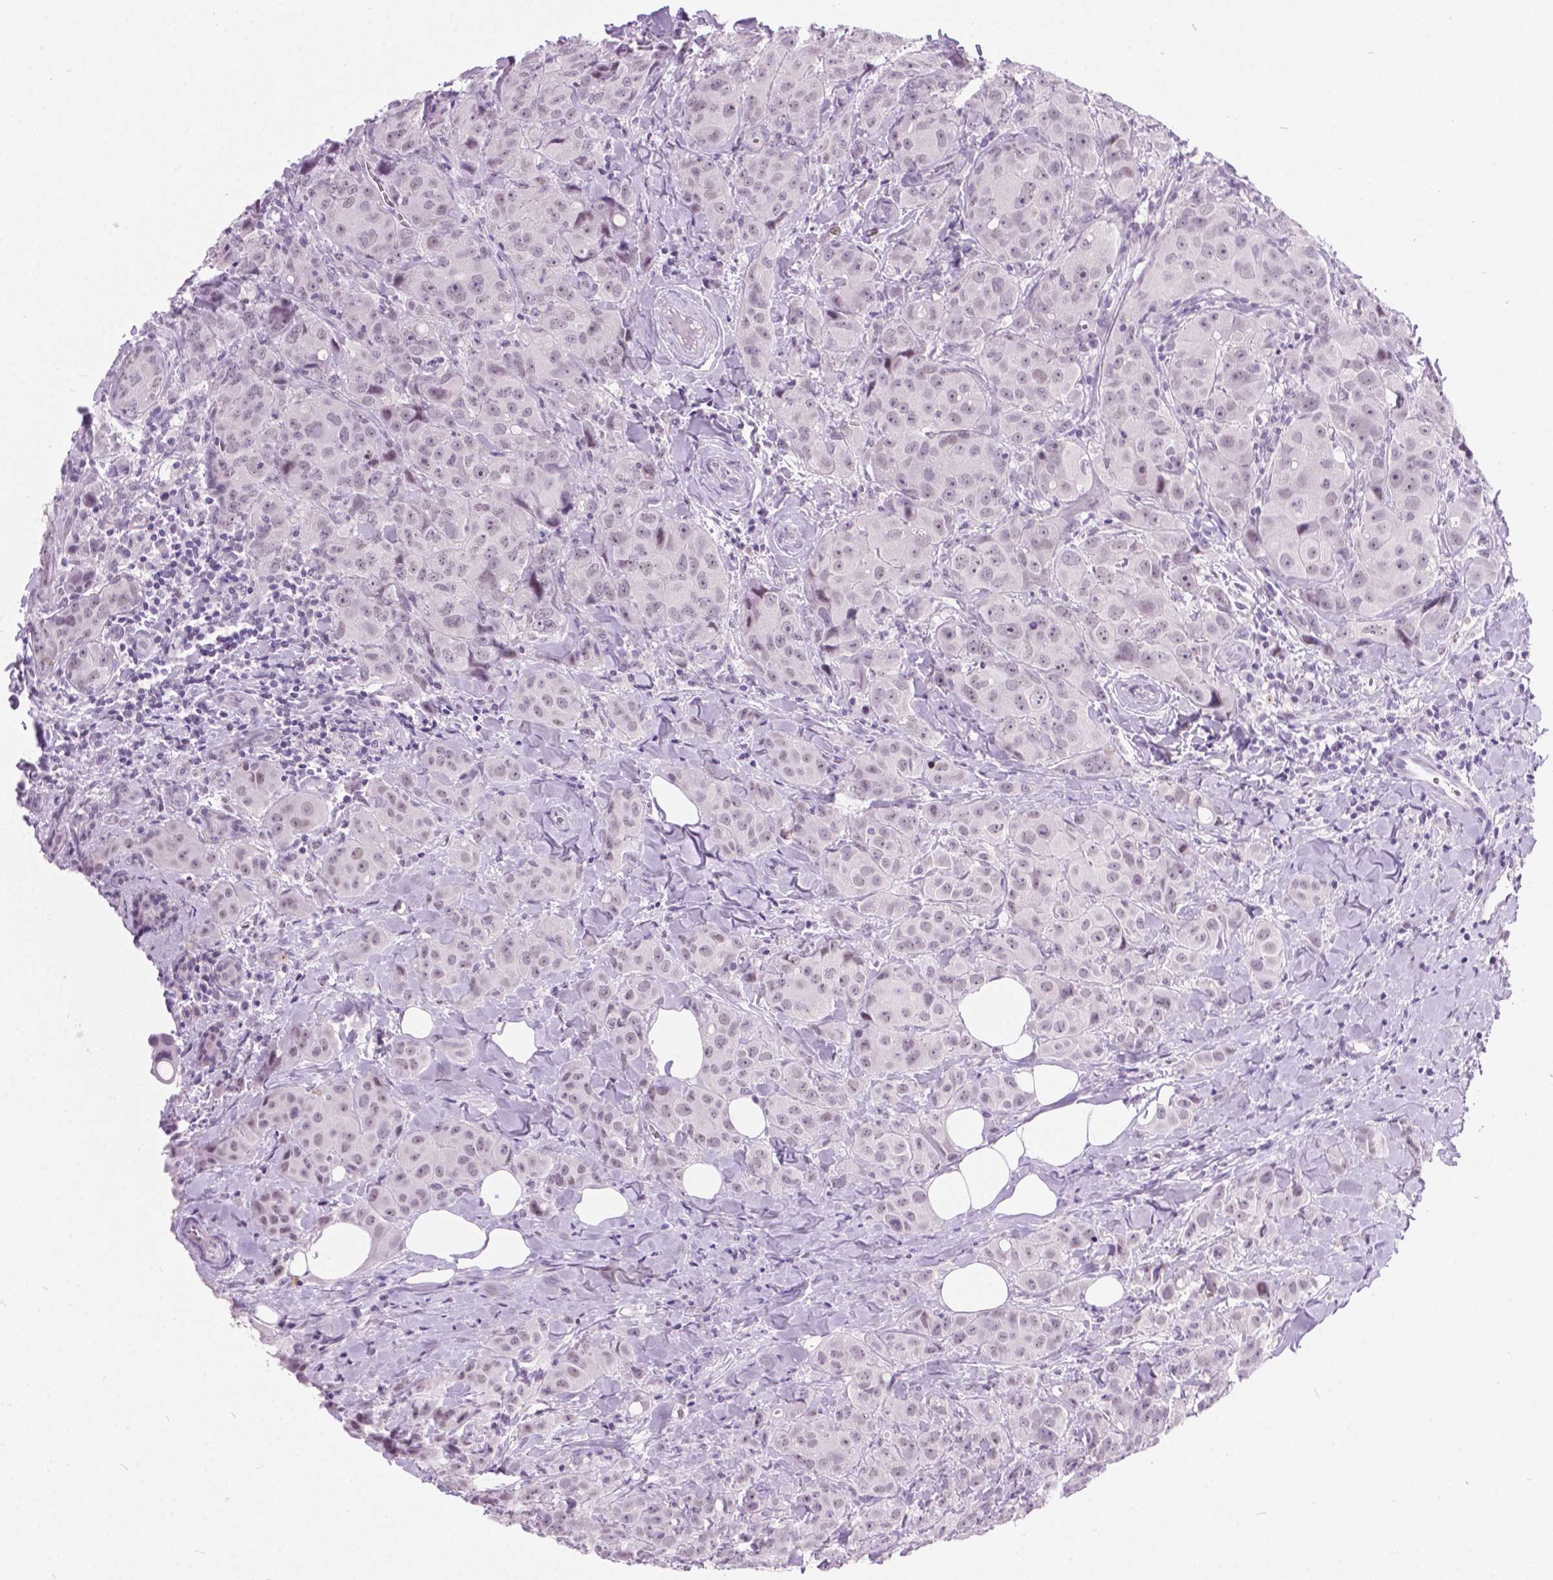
{"staining": {"intensity": "weak", "quantity": ">75%", "location": "nuclear"}, "tissue": "breast cancer", "cell_type": "Tumor cells", "image_type": "cancer", "snomed": [{"axis": "morphology", "description": "Duct carcinoma"}, {"axis": "topography", "description": "Breast"}], "caption": "The photomicrograph displays a brown stain indicating the presence of a protein in the nuclear of tumor cells in intraductal carcinoma (breast). (Brightfield microscopy of DAB IHC at high magnification).", "gene": "ARMS2", "patient": {"sex": "female", "age": 43}}